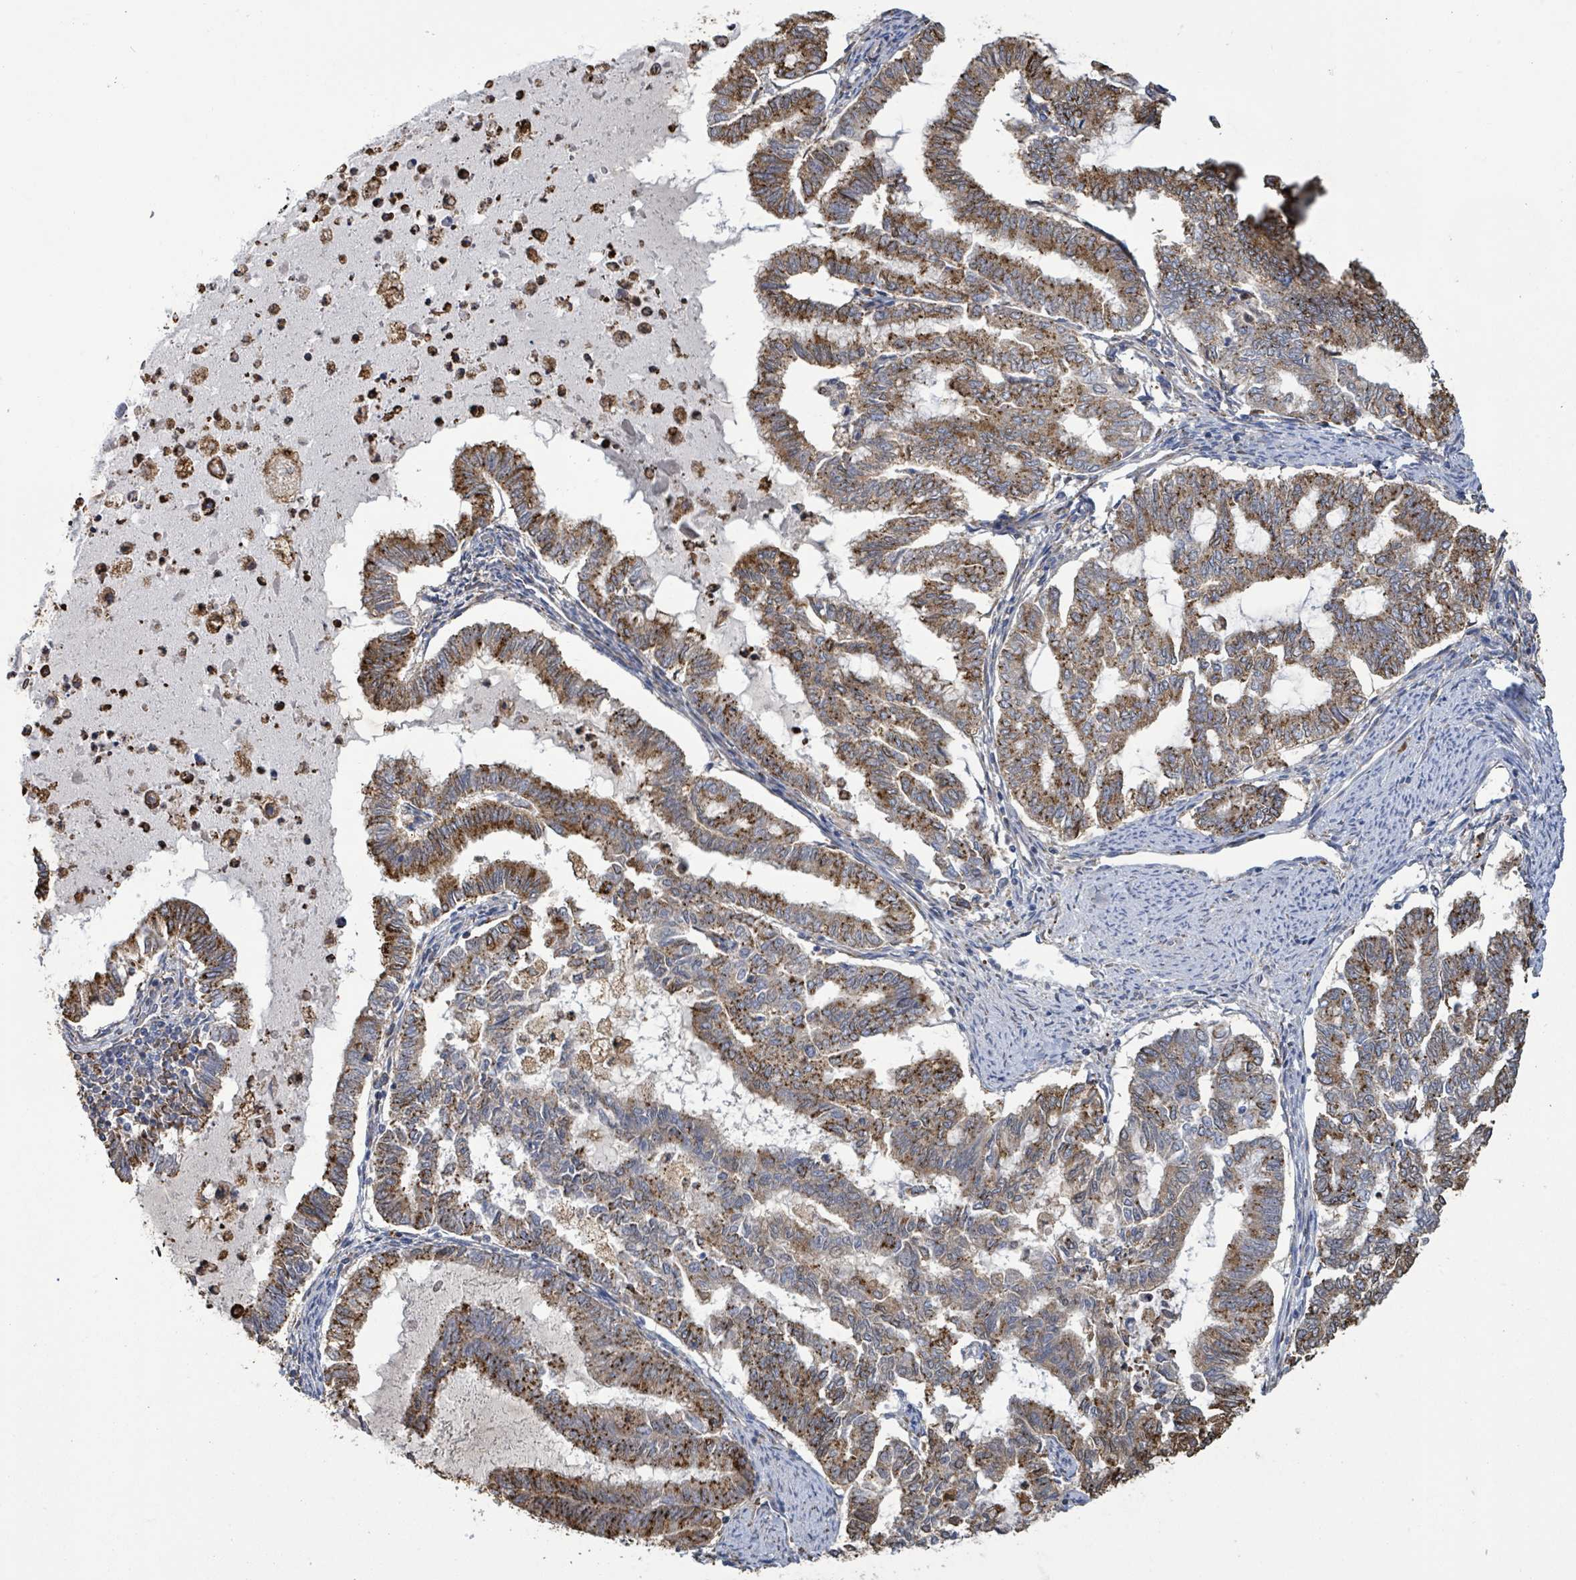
{"staining": {"intensity": "strong", "quantity": ">75%", "location": "cytoplasmic/membranous"}, "tissue": "endometrial cancer", "cell_type": "Tumor cells", "image_type": "cancer", "snomed": [{"axis": "morphology", "description": "Adenocarcinoma, NOS"}, {"axis": "topography", "description": "Endometrium"}], "caption": "About >75% of tumor cells in human adenocarcinoma (endometrial) exhibit strong cytoplasmic/membranous protein expression as visualized by brown immunohistochemical staining.", "gene": "RFPL4A", "patient": {"sex": "female", "age": 79}}